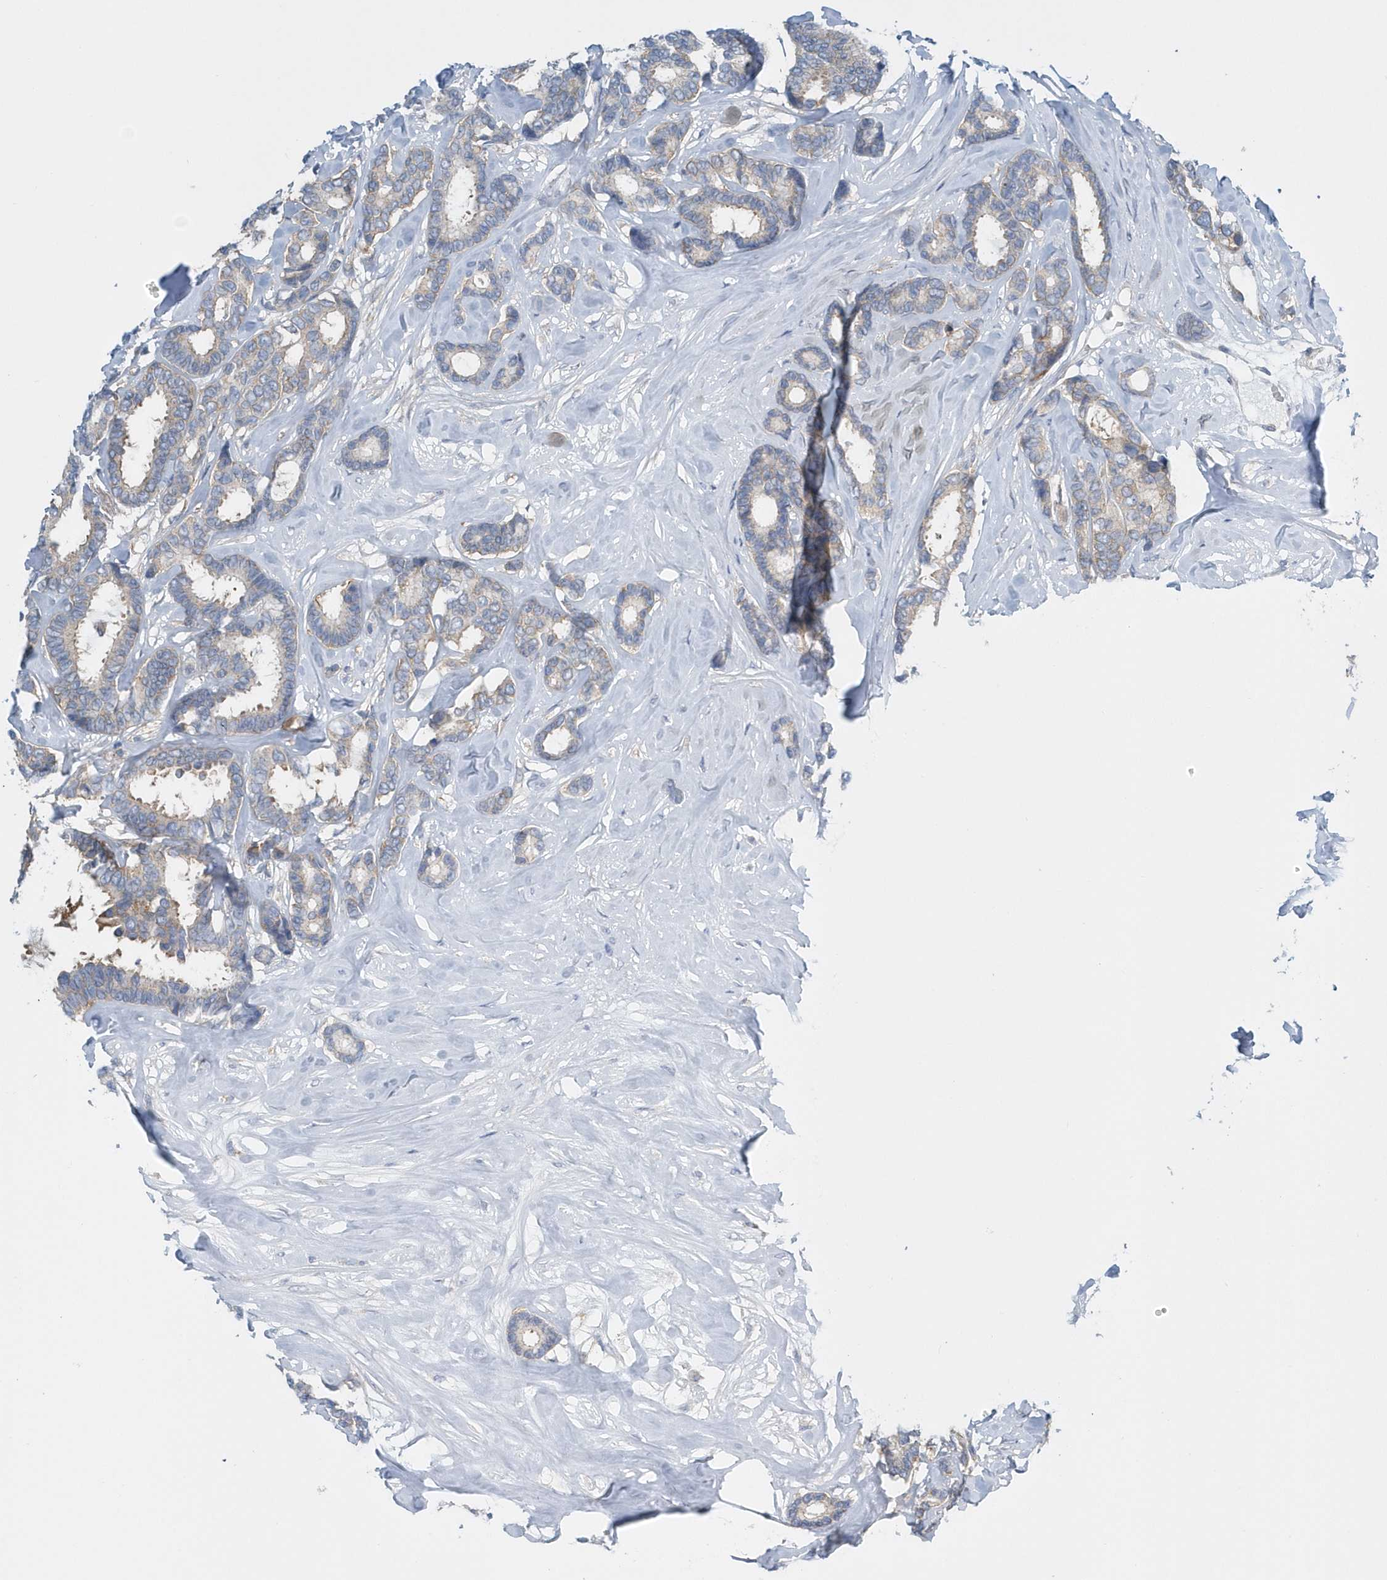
{"staining": {"intensity": "weak", "quantity": "<25%", "location": "cytoplasmic/membranous"}, "tissue": "breast cancer", "cell_type": "Tumor cells", "image_type": "cancer", "snomed": [{"axis": "morphology", "description": "Duct carcinoma"}, {"axis": "topography", "description": "Breast"}], "caption": "DAB immunohistochemical staining of breast infiltrating ductal carcinoma reveals no significant expression in tumor cells.", "gene": "EIF3C", "patient": {"sex": "female", "age": 87}}